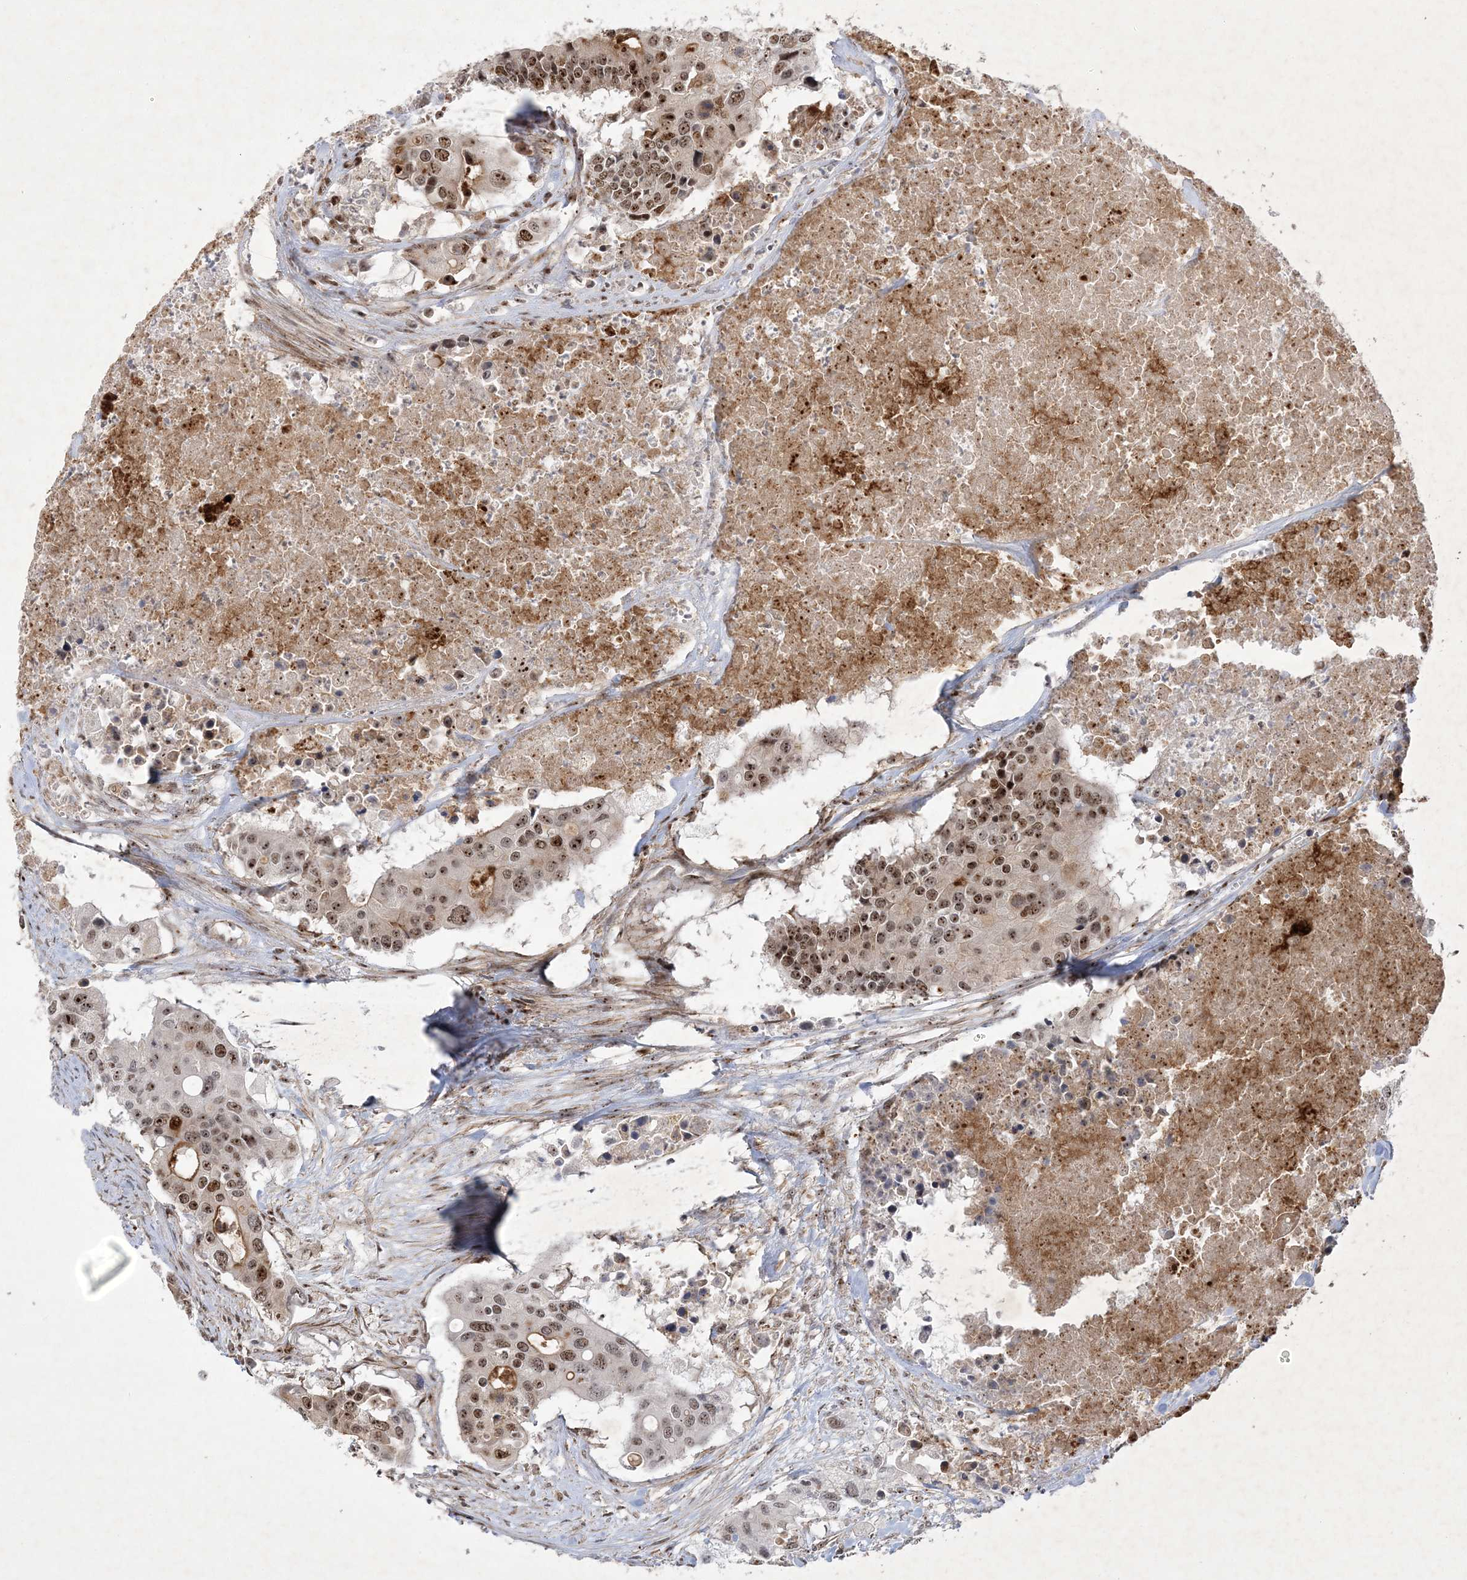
{"staining": {"intensity": "moderate", "quantity": "25%-75%", "location": "nuclear"}, "tissue": "colorectal cancer", "cell_type": "Tumor cells", "image_type": "cancer", "snomed": [{"axis": "morphology", "description": "Adenocarcinoma, NOS"}, {"axis": "topography", "description": "Colon"}], "caption": "Colorectal adenocarcinoma tissue shows moderate nuclear positivity in approximately 25%-75% of tumor cells, visualized by immunohistochemistry.", "gene": "NPM3", "patient": {"sex": "male", "age": 77}}